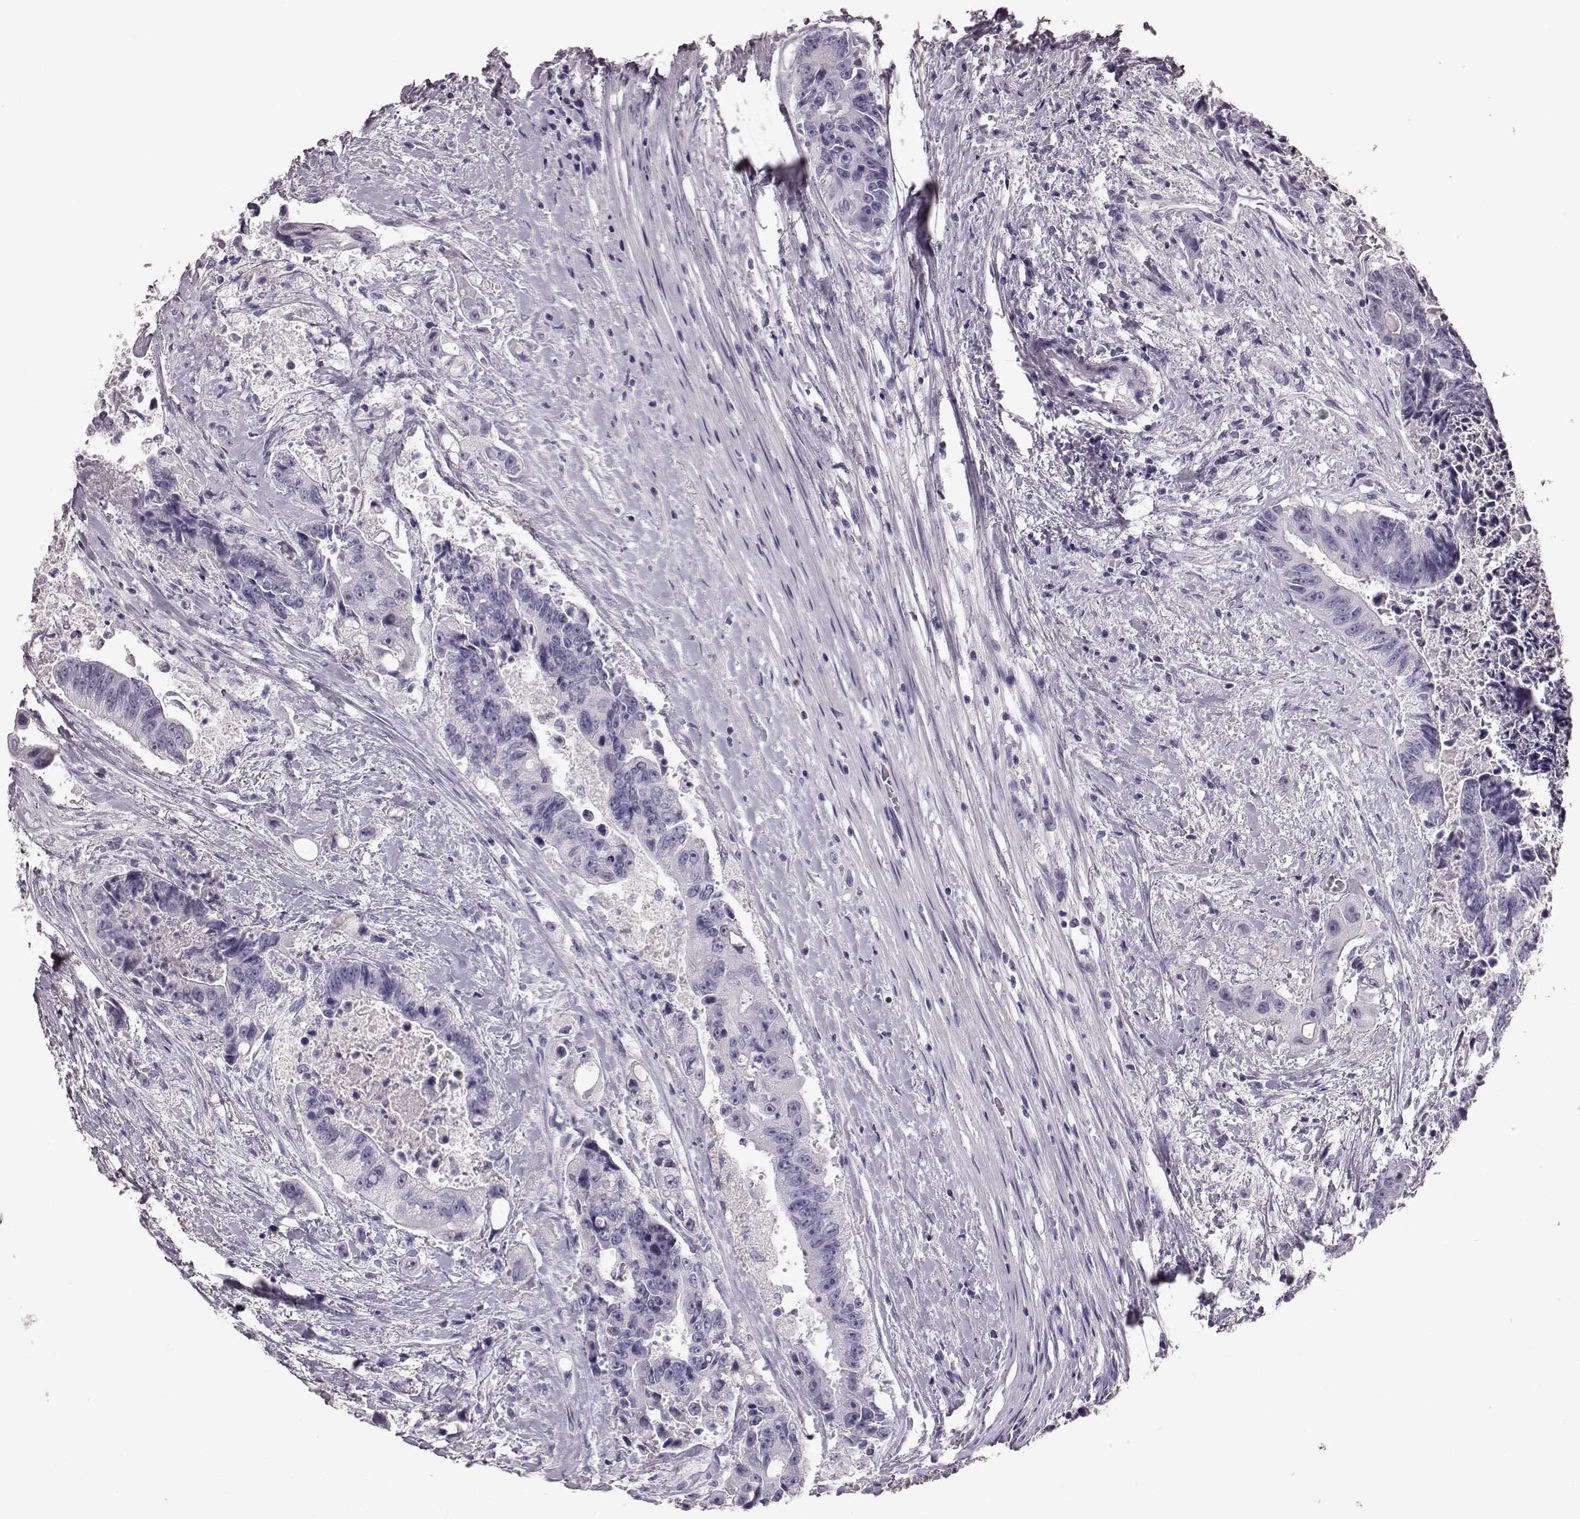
{"staining": {"intensity": "negative", "quantity": "none", "location": "none"}, "tissue": "colorectal cancer", "cell_type": "Tumor cells", "image_type": "cancer", "snomed": [{"axis": "morphology", "description": "Adenocarcinoma, NOS"}, {"axis": "topography", "description": "Rectum"}], "caption": "This is an immunohistochemistry histopathology image of human colorectal adenocarcinoma. There is no staining in tumor cells.", "gene": "TCHHL1", "patient": {"sex": "male", "age": 54}}